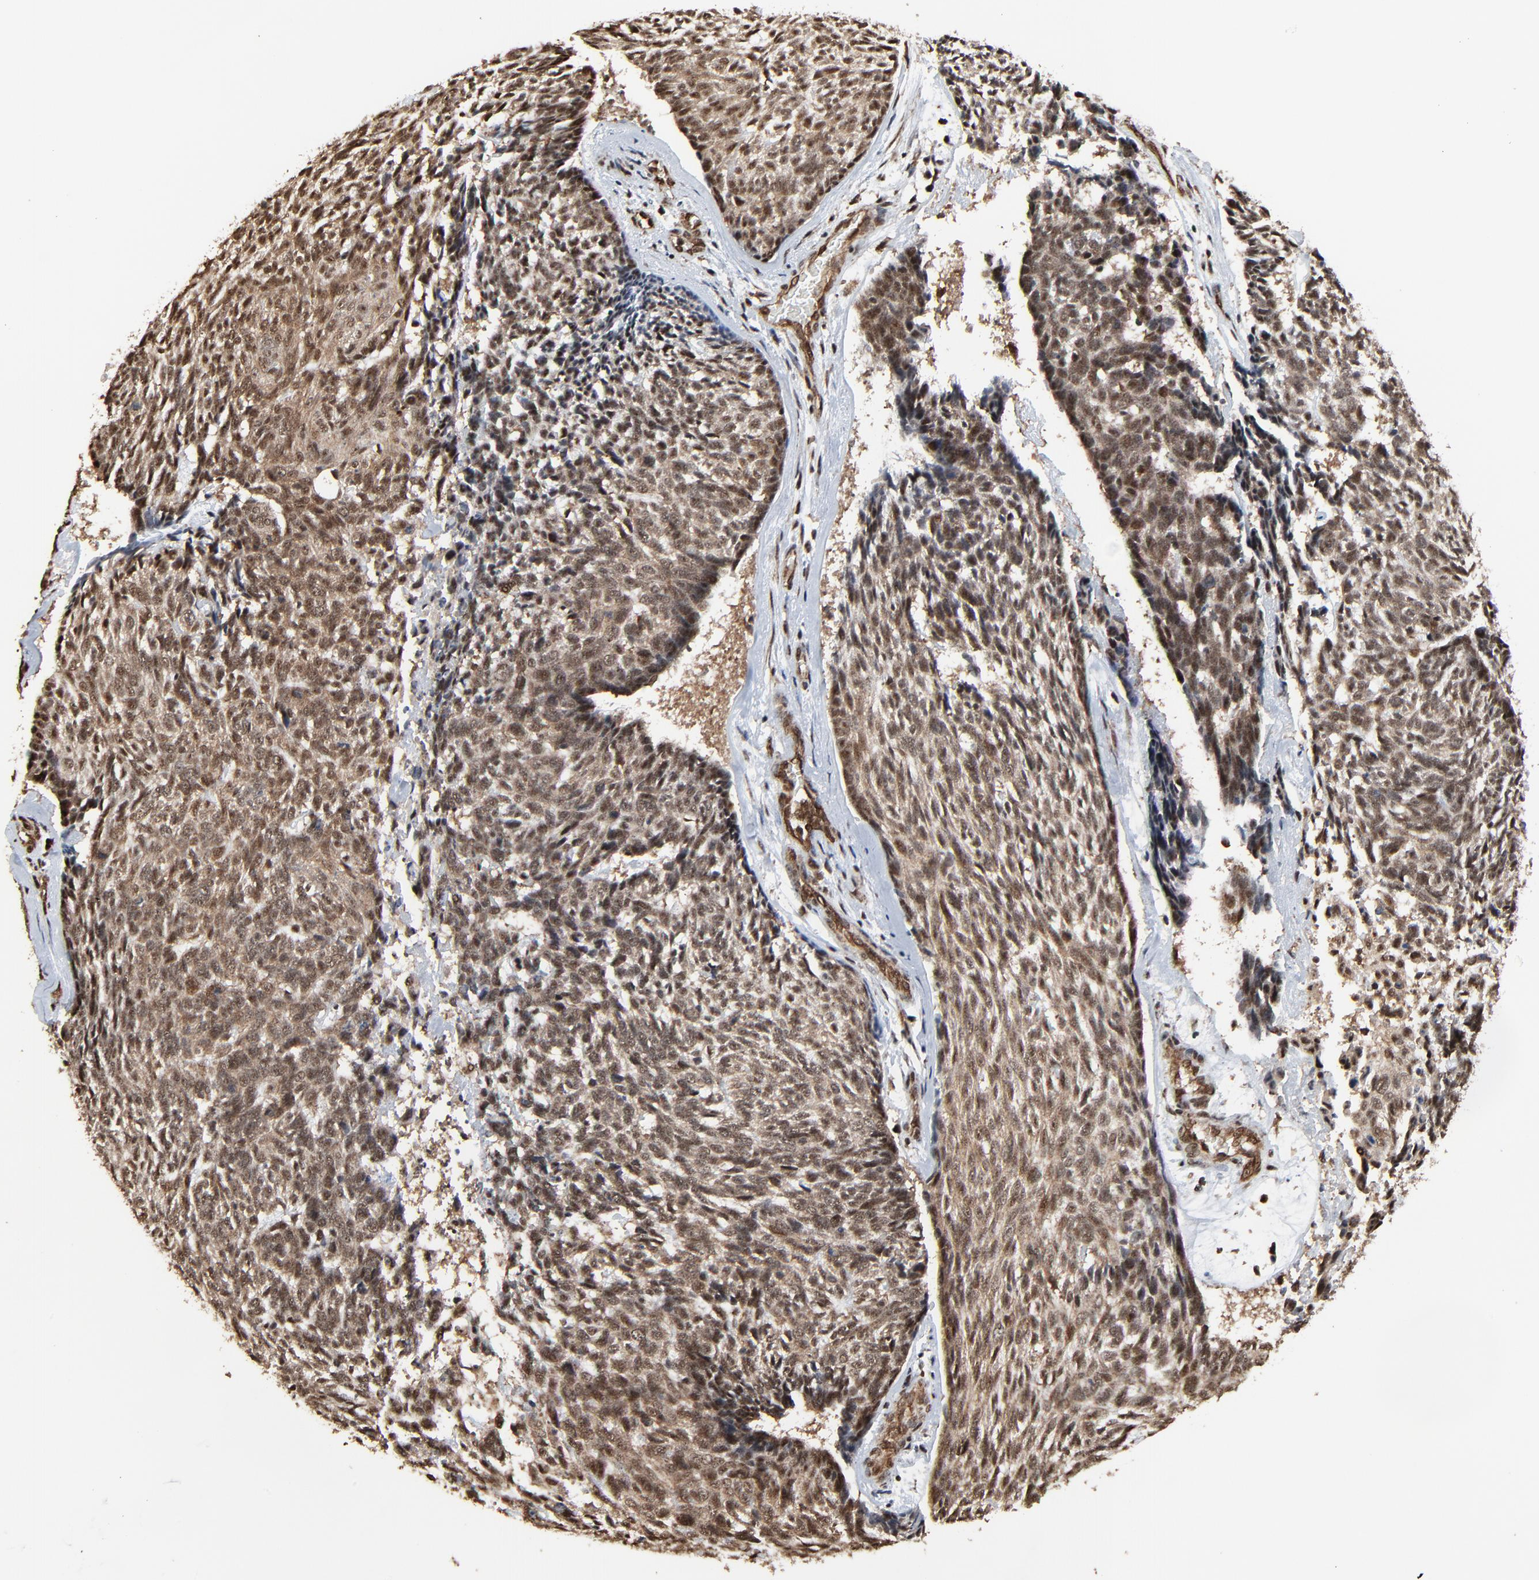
{"staining": {"intensity": "moderate", "quantity": ">75%", "location": "cytoplasmic/membranous,nuclear"}, "tissue": "skin cancer", "cell_type": "Tumor cells", "image_type": "cancer", "snomed": [{"axis": "morphology", "description": "Basal cell carcinoma"}, {"axis": "topography", "description": "Skin"}], "caption": "There is medium levels of moderate cytoplasmic/membranous and nuclear expression in tumor cells of basal cell carcinoma (skin), as demonstrated by immunohistochemical staining (brown color).", "gene": "RHOJ", "patient": {"sex": "male", "age": 72}}